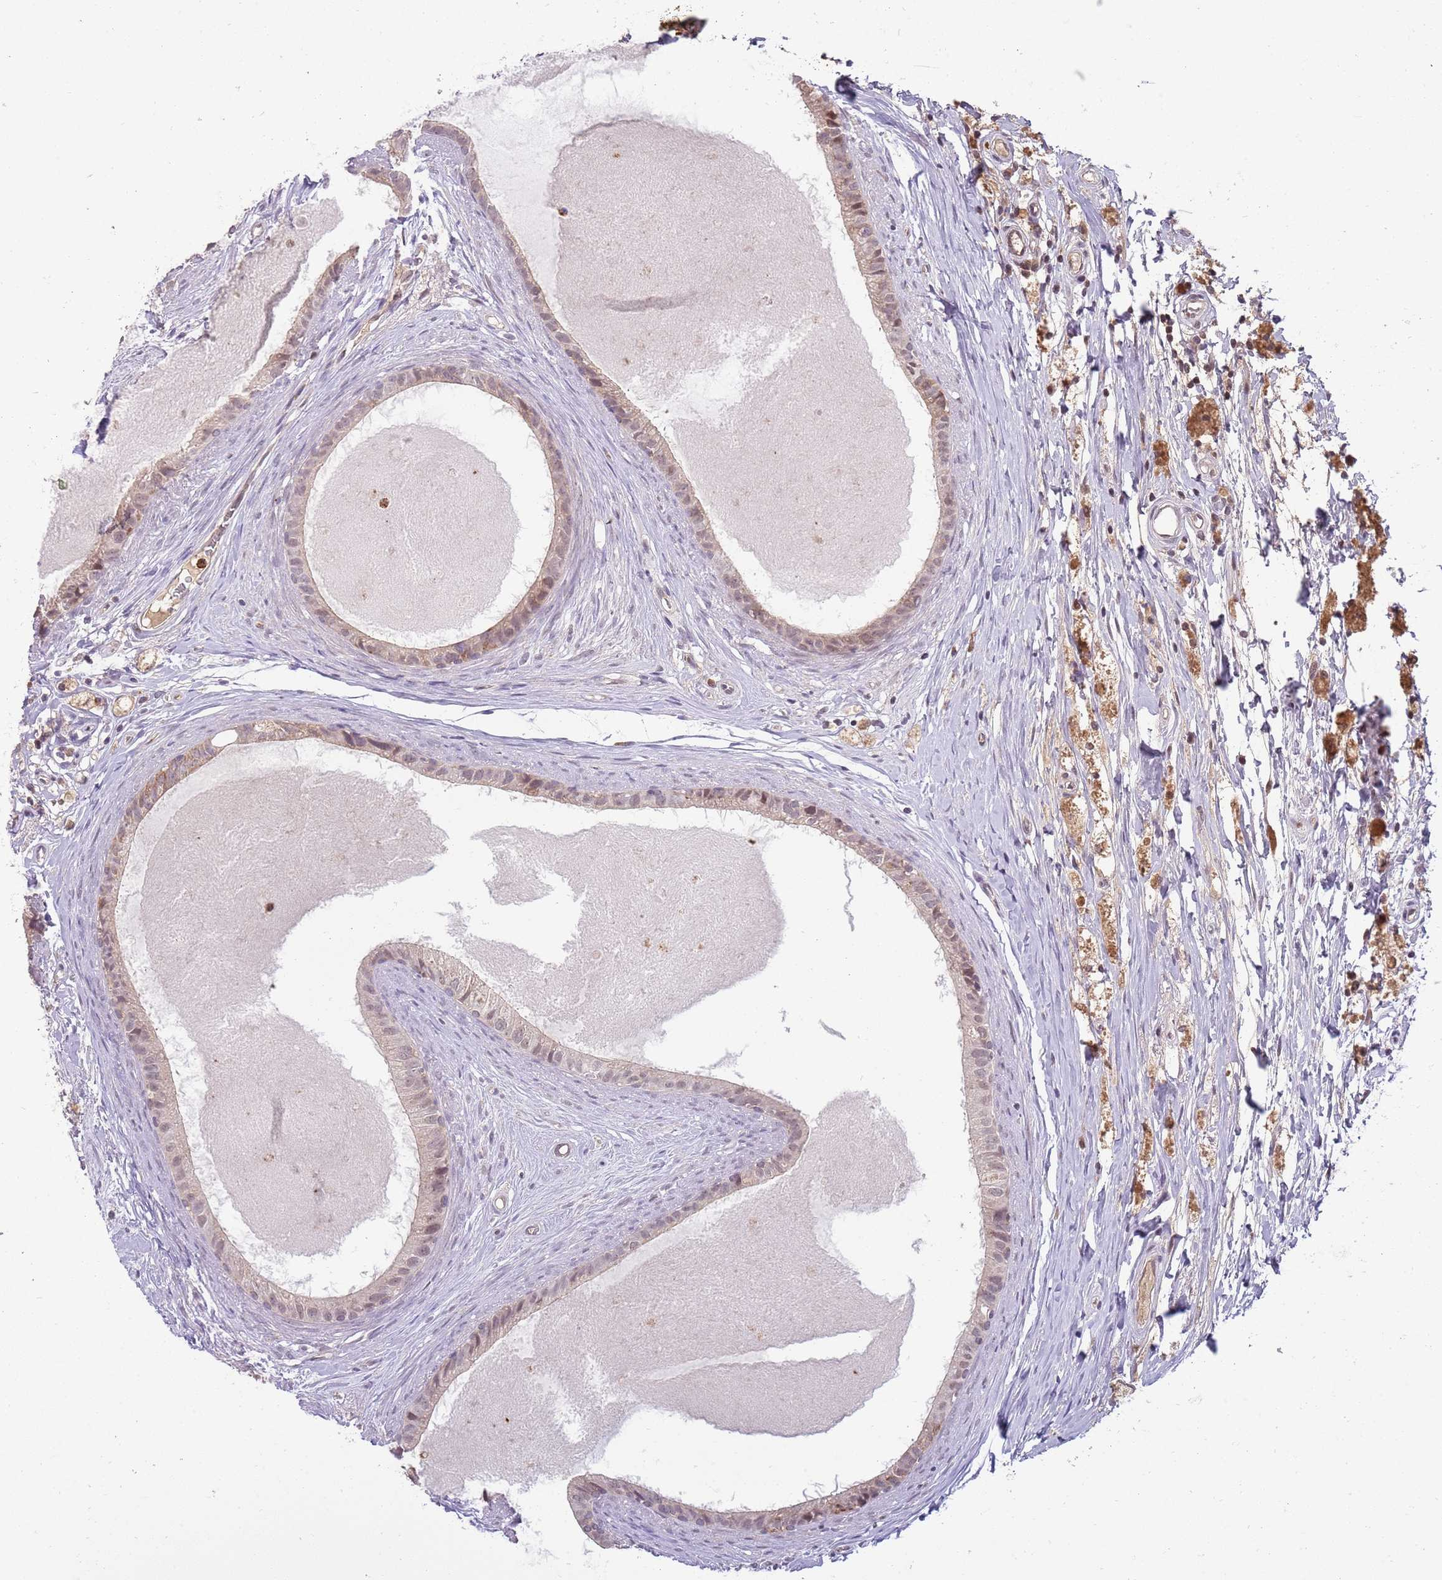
{"staining": {"intensity": "weak", "quantity": "25%-75%", "location": "nuclear"}, "tissue": "epididymis", "cell_type": "Glandular cells", "image_type": "normal", "snomed": [{"axis": "morphology", "description": "Normal tissue, NOS"}, {"axis": "topography", "description": "Epididymis"}], "caption": "Epididymis stained with DAB (3,3'-diaminobenzidine) IHC reveals low levels of weak nuclear staining in approximately 25%-75% of glandular cells.", "gene": "NBPF4", "patient": {"sex": "male", "age": 80}}